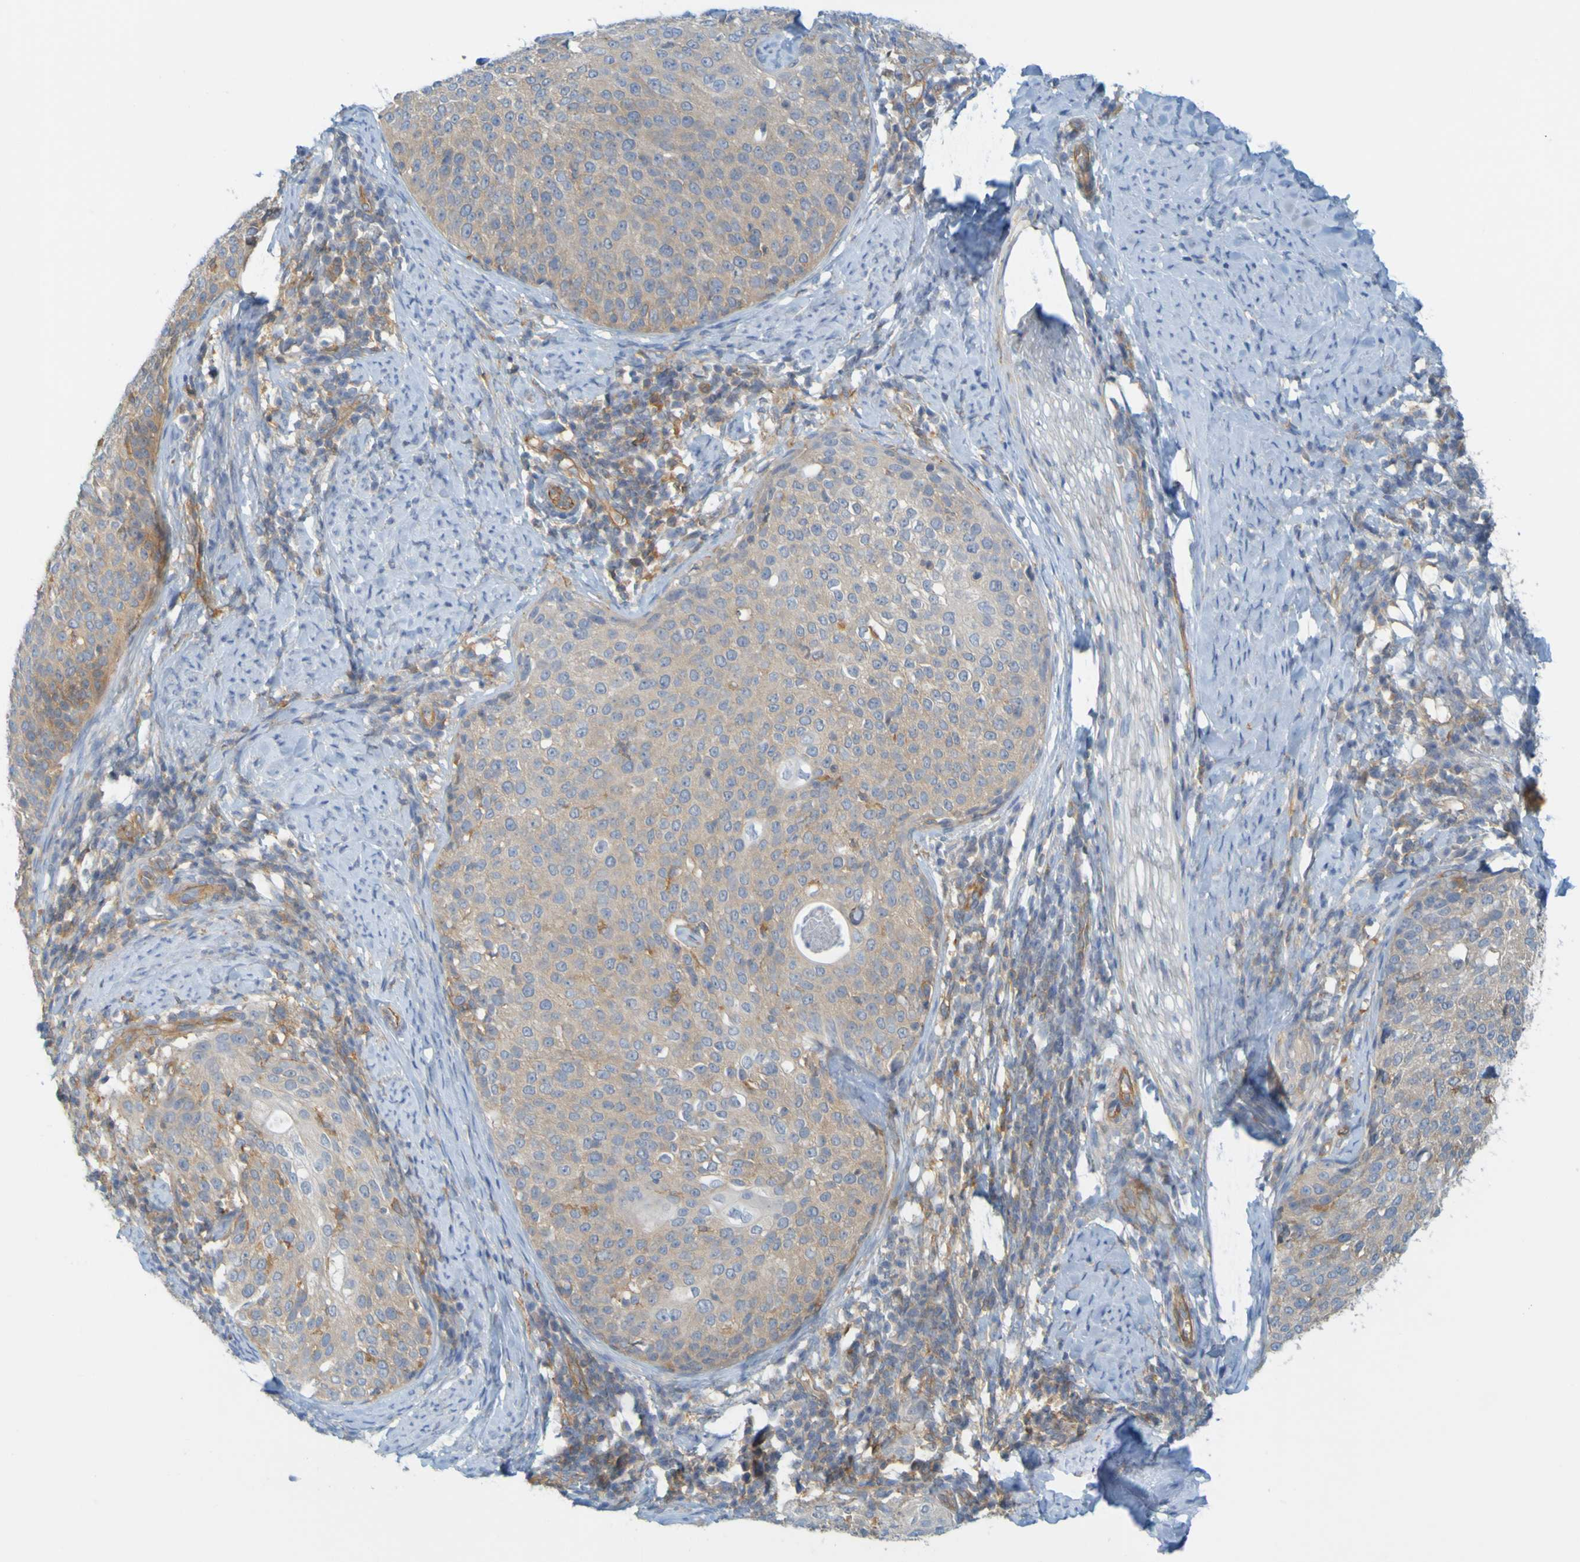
{"staining": {"intensity": "weak", "quantity": ">75%", "location": "cytoplasmic/membranous"}, "tissue": "cervical cancer", "cell_type": "Tumor cells", "image_type": "cancer", "snomed": [{"axis": "morphology", "description": "Squamous cell carcinoma, NOS"}, {"axis": "topography", "description": "Cervix"}], "caption": "Cervical squamous cell carcinoma stained with a protein marker exhibits weak staining in tumor cells.", "gene": "APPL1", "patient": {"sex": "female", "age": 51}}